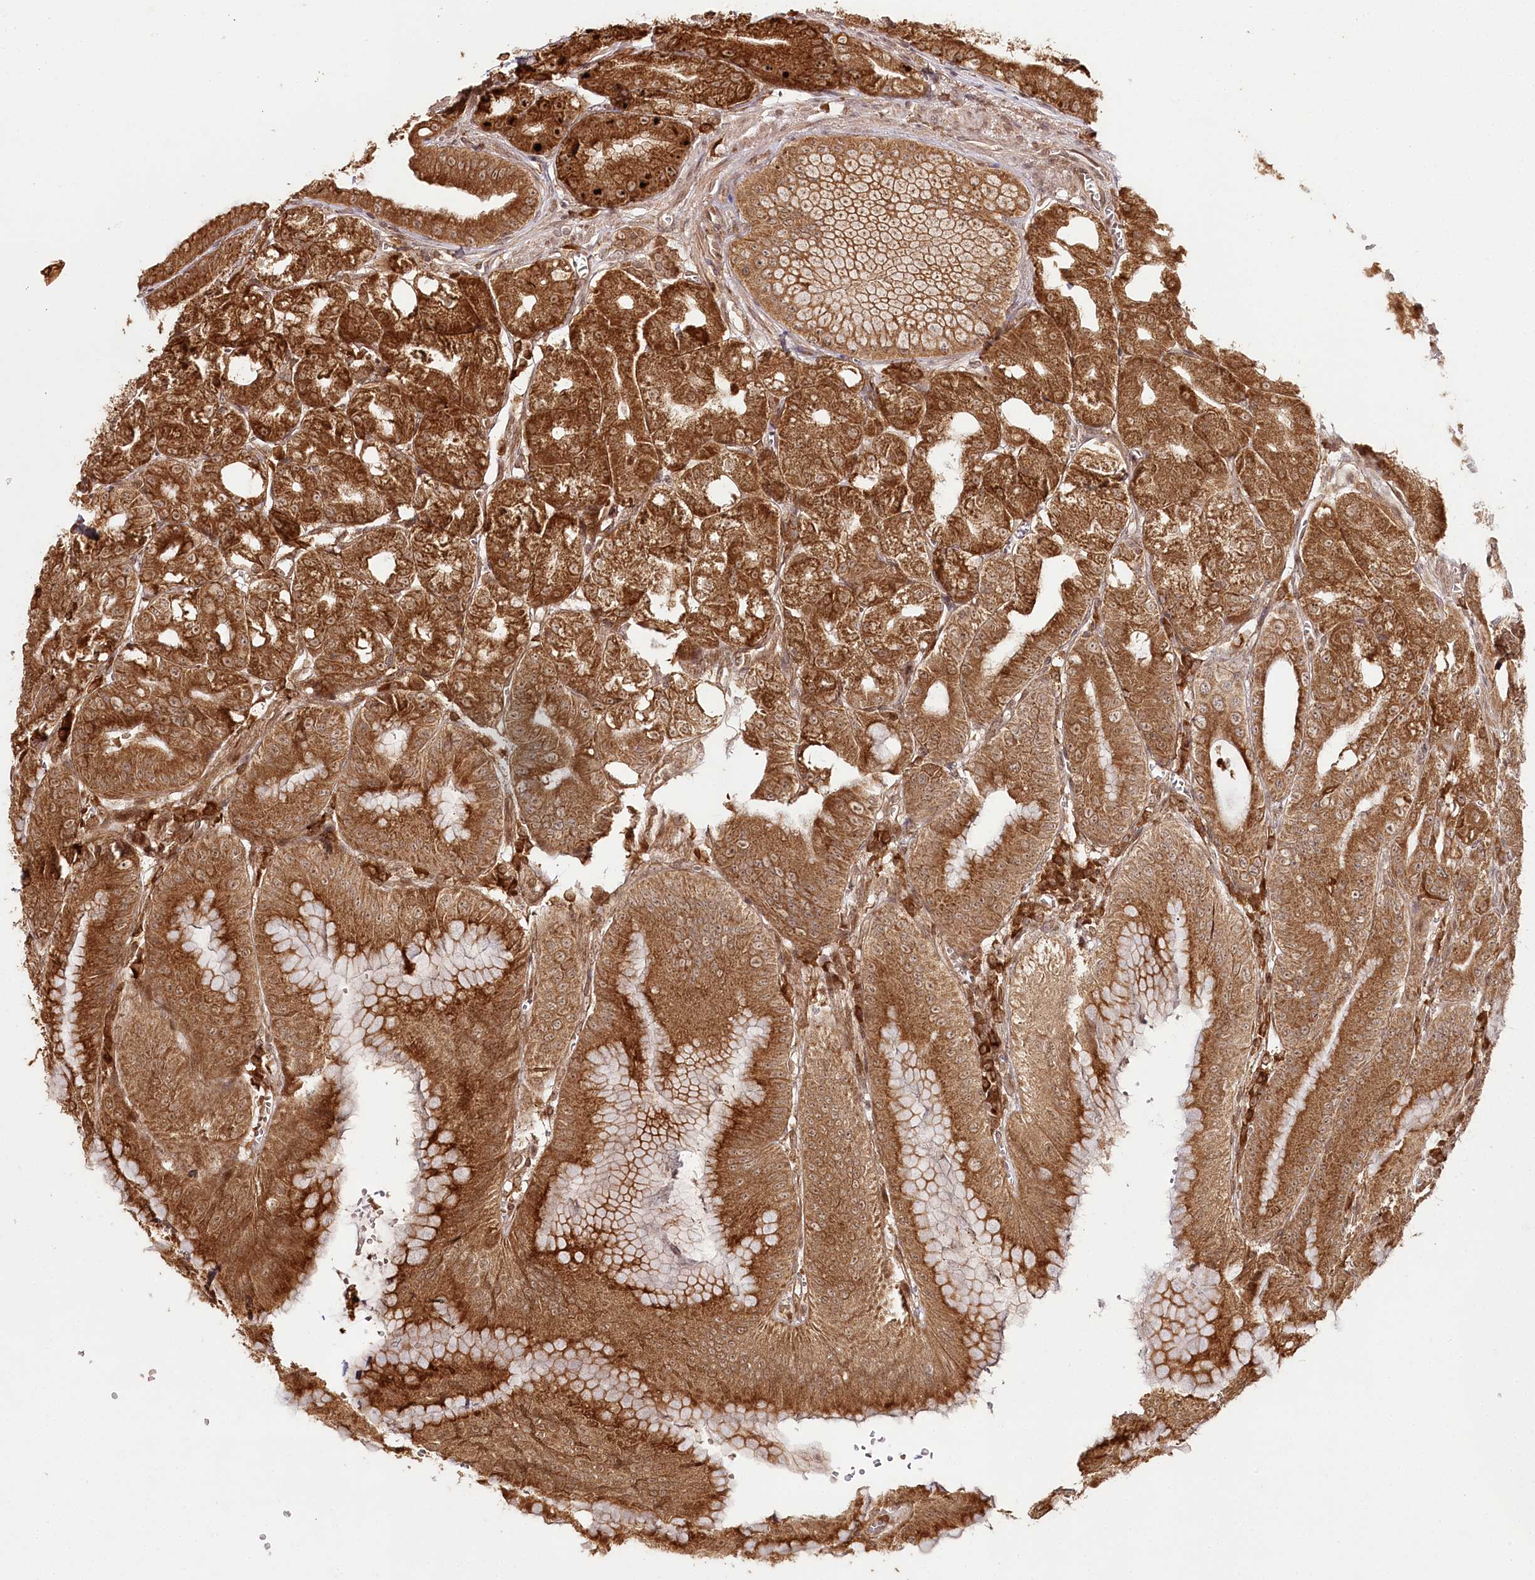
{"staining": {"intensity": "strong", "quantity": ">75%", "location": "cytoplasmic/membranous,nuclear"}, "tissue": "stomach", "cell_type": "Glandular cells", "image_type": "normal", "snomed": [{"axis": "morphology", "description": "Normal tissue, NOS"}, {"axis": "topography", "description": "Stomach, upper"}, {"axis": "topography", "description": "Stomach, lower"}], "caption": "This is a histology image of IHC staining of benign stomach, which shows strong positivity in the cytoplasmic/membranous,nuclear of glandular cells.", "gene": "ULK2", "patient": {"sex": "male", "age": 71}}